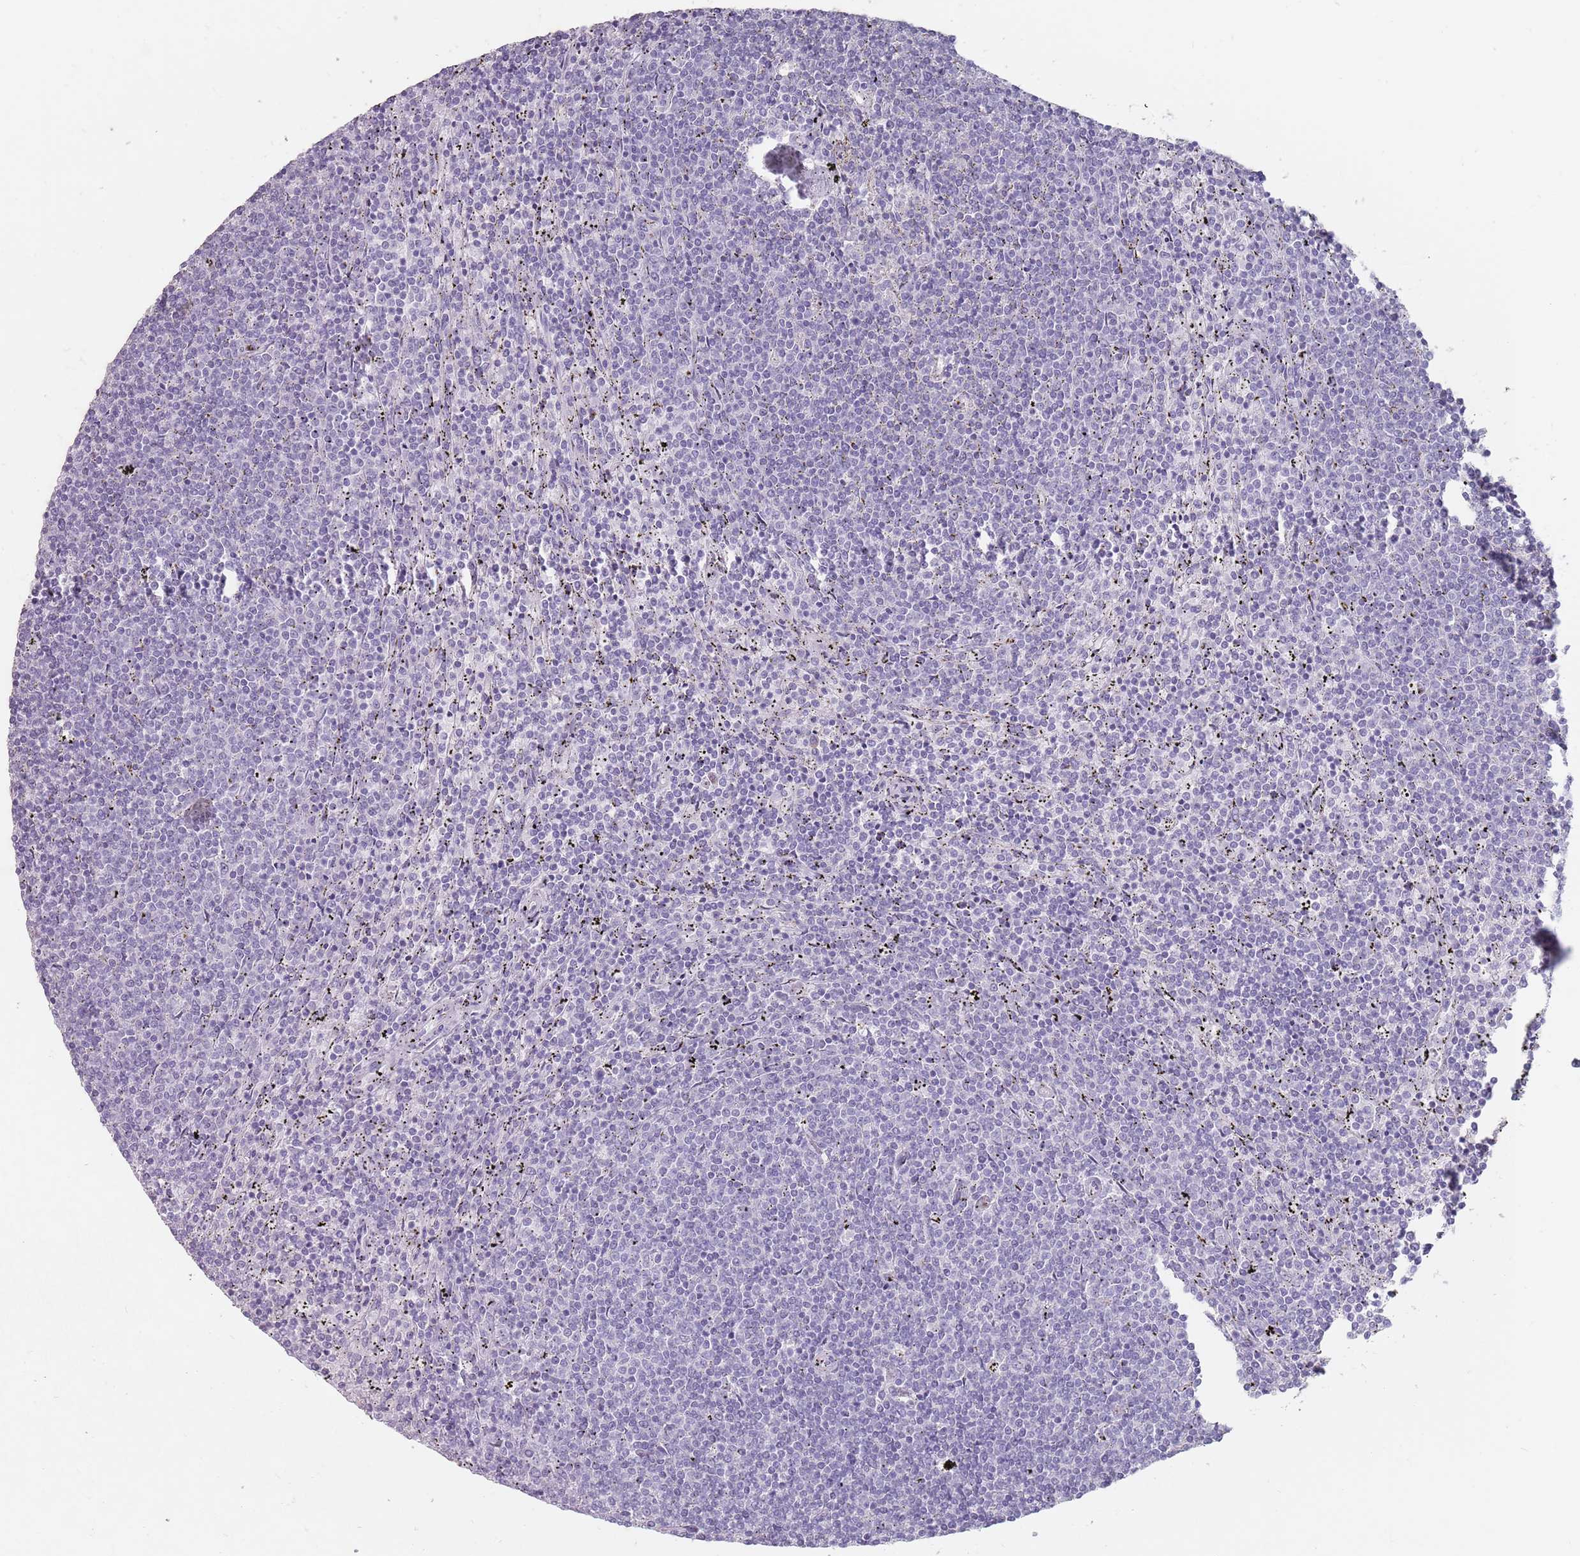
{"staining": {"intensity": "negative", "quantity": "none", "location": "none"}, "tissue": "lymphoma", "cell_type": "Tumor cells", "image_type": "cancer", "snomed": [{"axis": "morphology", "description": "Malignant lymphoma, non-Hodgkin's type, Low grade"}, {"axis": "topography", "description": "Spleen"}], "caption": "This is an IHC histopathology image of low-grade malignant lymphoma, non-Hodgkin's type. There is no staining in tumor cells.", "gene": "STYK1", "patient": {"sex": "female", "age": 50}}